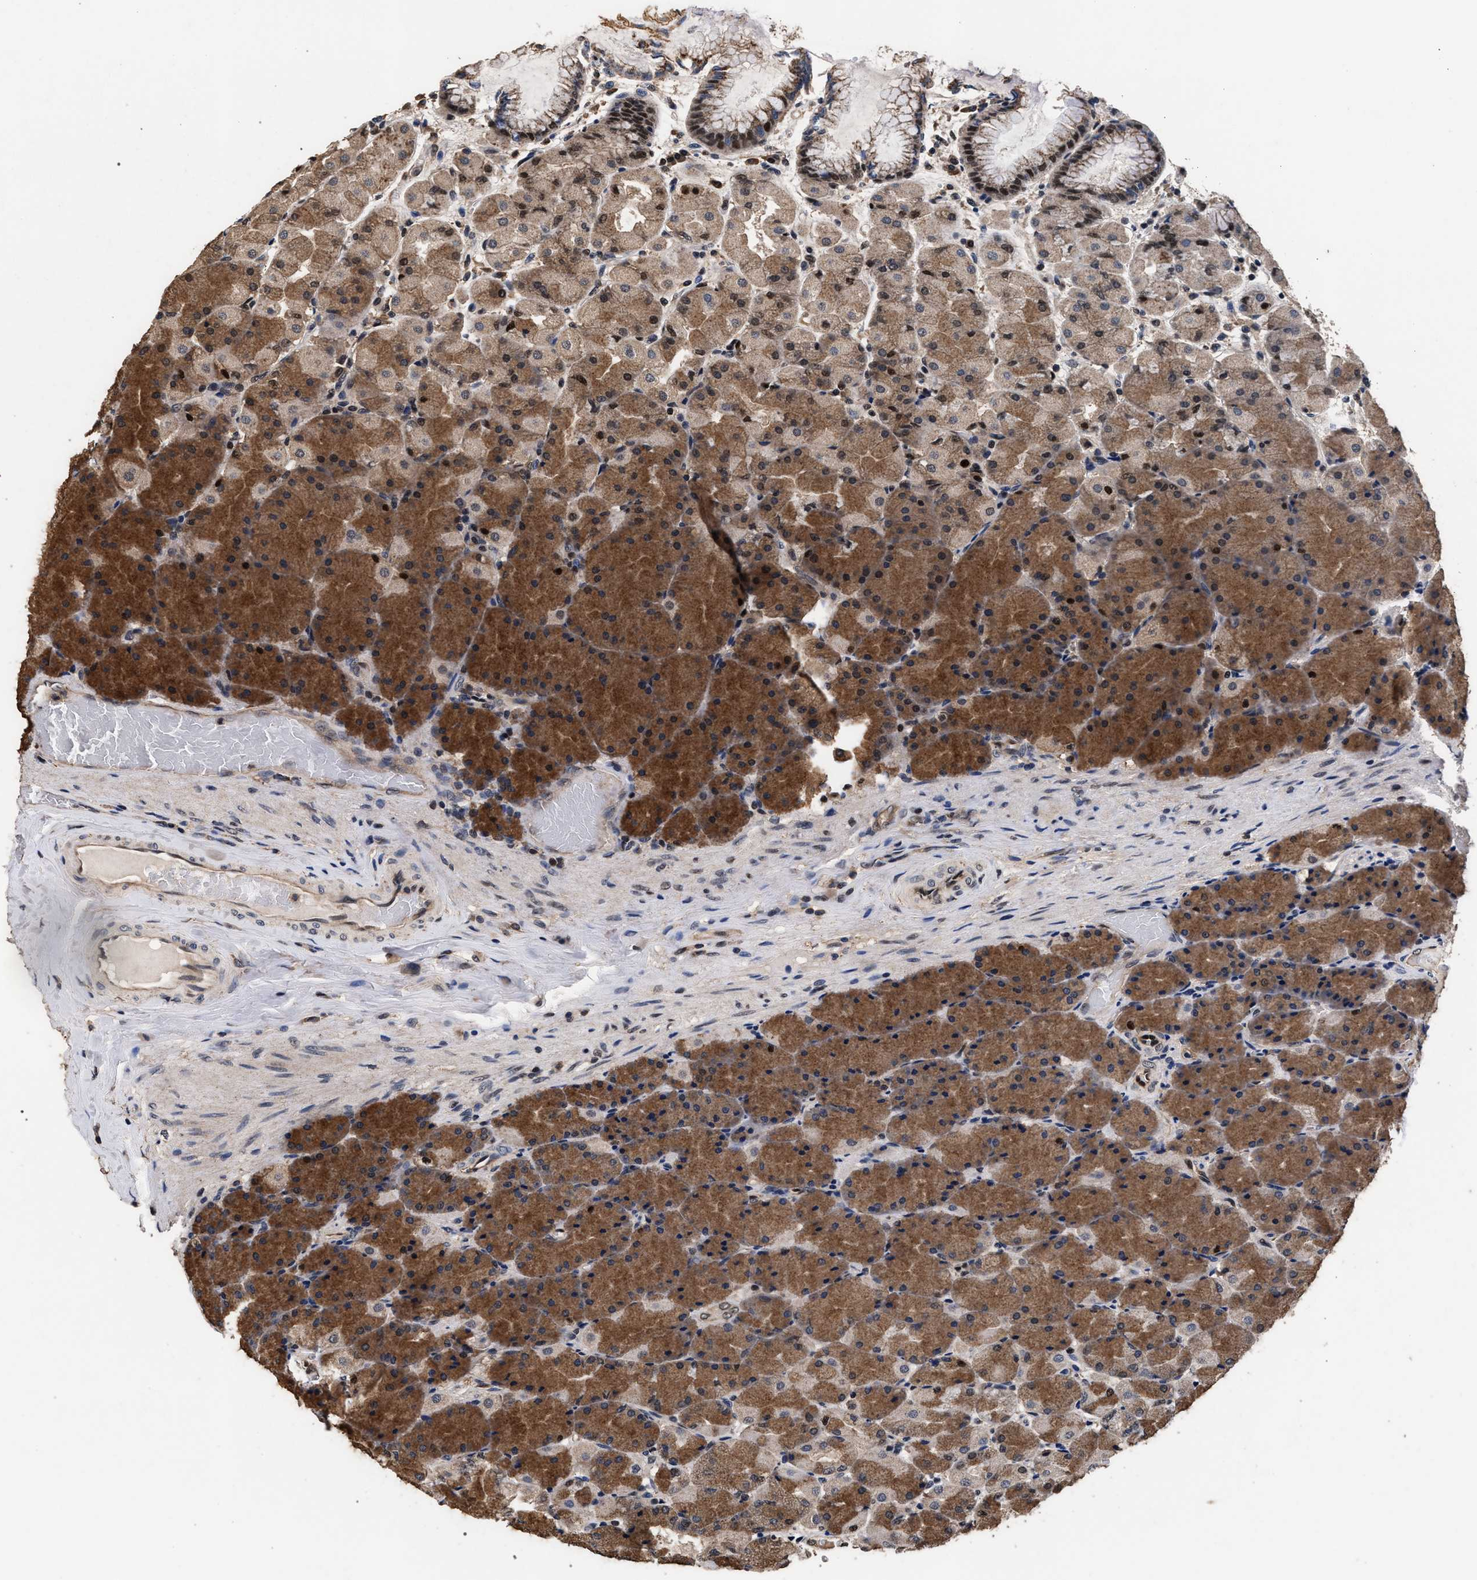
{"staining": {"intensity": "strong", "quantity": ">75%", "location": "cytoplasmic/membranous,nuclear"}, "tissue": "stomach", "cell_type": "Glandular cells", "image_type": "normal", "snomed": [{"axis": "morphology", "description": "Normal tissue, NOS"}, {"axis": "topography", "description": "Stomach, upper"}], "caption": "Protein expression analysis of unremarkable stomach exhibits strong cytoplasmic/membranous,nuclear positivity in about >75% of glandular cells. (DAB (3,3'-diaminobenzidine) IHC with brightfield microscopy, high magnification).", "gene": "ACOX1", "patient": {"sex": "female", "age": 56}}